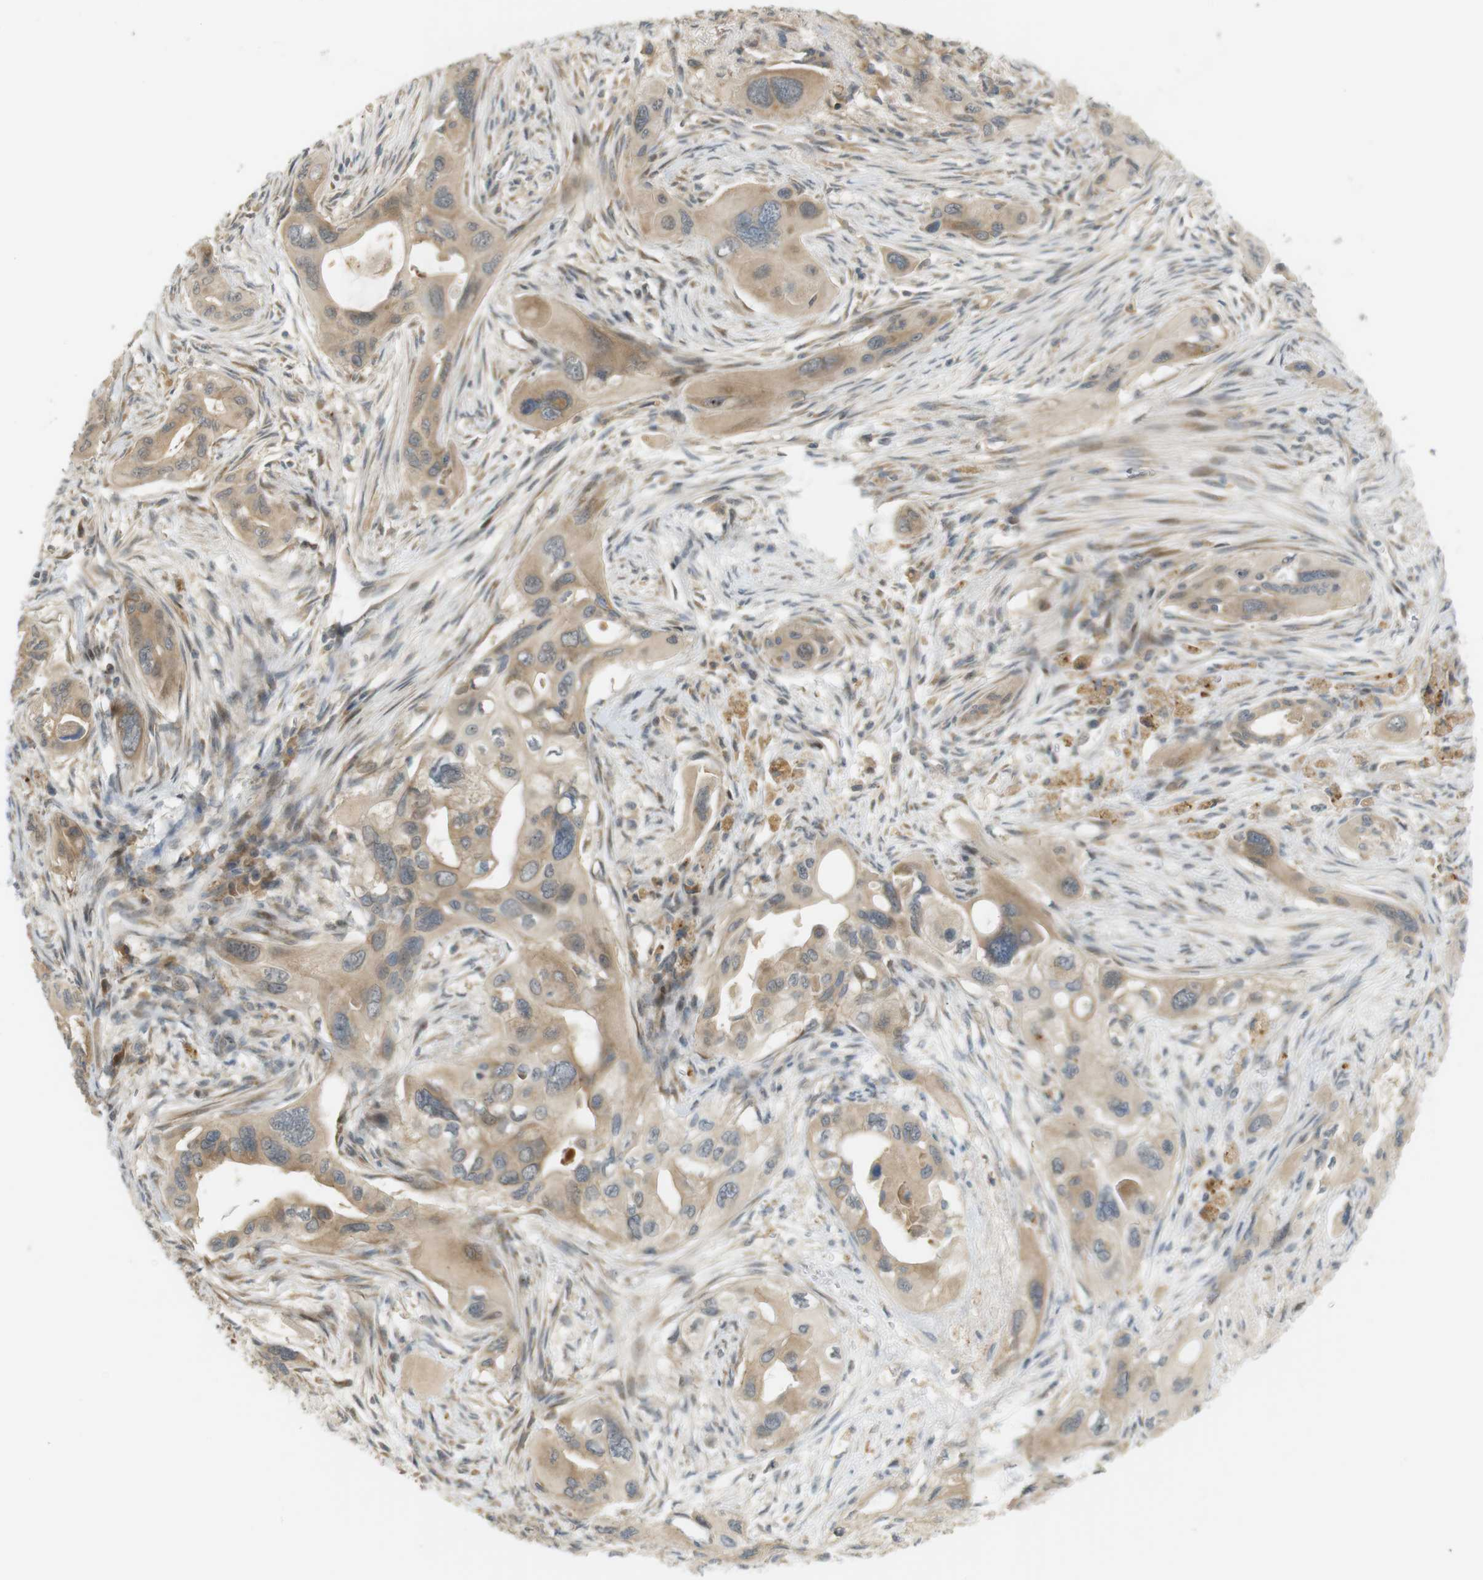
{"staining": {"intensity": "weak", "quantity": ">75%", "location": "cytoplasmic/membranous"}, "tissue": "pancreatic cancer", "cell_type": "Tumor cells", "image_type": "cancer", "snomed": [{"axis": "morphology", "description": "Adenocarcinoma, NOS"}, {"axis": "topography", "description": "Pancreas"}], "caption": "Immunohistochemistry staining of pancreatic adenocarcinoma, which displays low levels of weak cytoplasmic/membranous expression in approximately >75% of tumor cells indicating weak cytoplasmic/membranous protein expression. The staining was performed using DAB (3,3'-diaminobenzidine) (brown) for protein detection and nuclei were counterstained in hematoxylin (blue).", "gene": "CLRN3", "patient": {"sex": "male", "age": 73}}